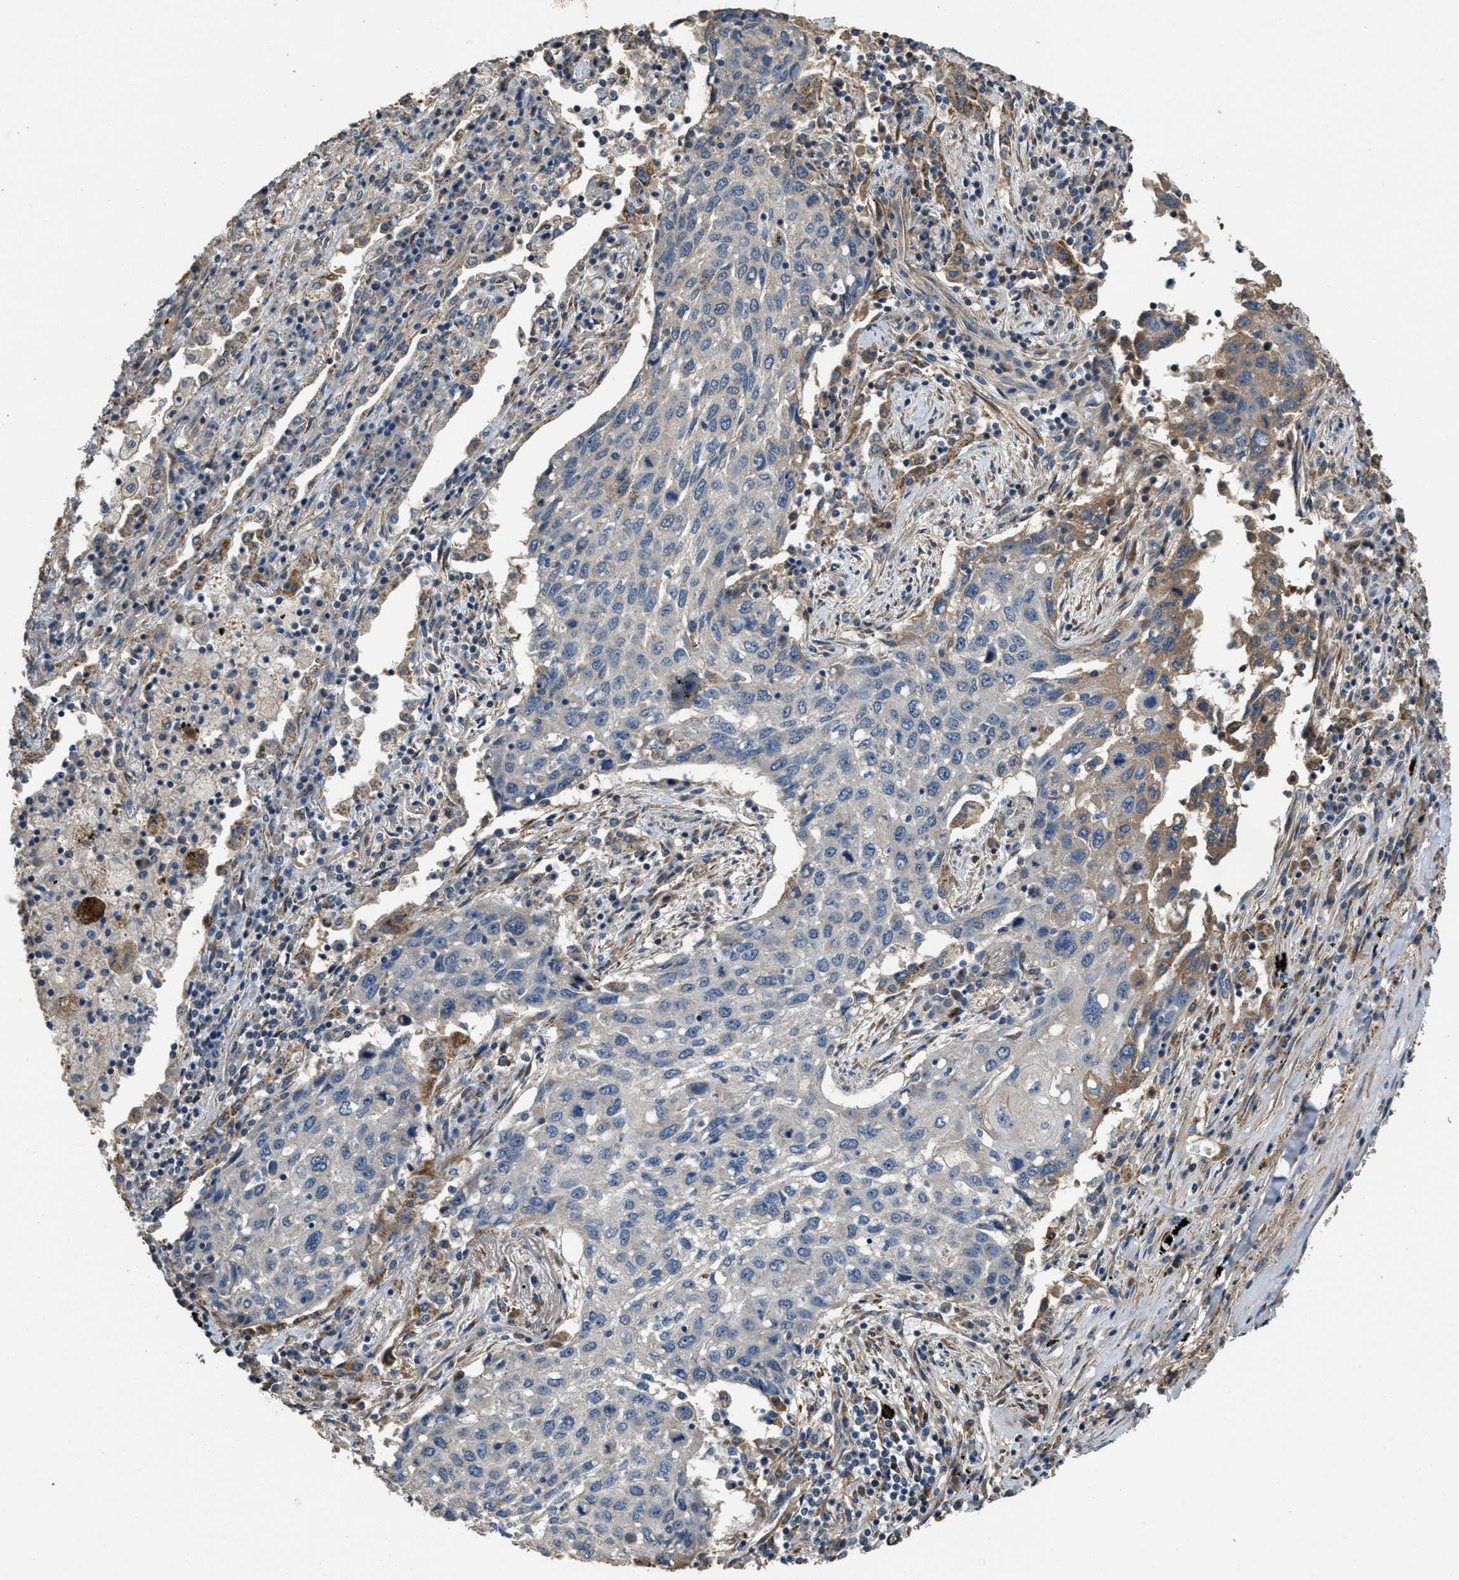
{"staining": {"intensity": "negative", "quantity": "none", "location": "none"}, "tissue": "lung cancer", "cell_type": "Tumor cells", "image_type": "cancer", "snomed": [{"axis": "morphology", "description": "Squamous cell carcinoma, NOS"}, {"axis": "topography", "description": "Lung"}], "caption": "Immunohistochemistry of lung squamous cell carcinoma shows no staining in tumor cells.", "gene": "THBS2", "patient": {"sex": "female", "age": 63}}